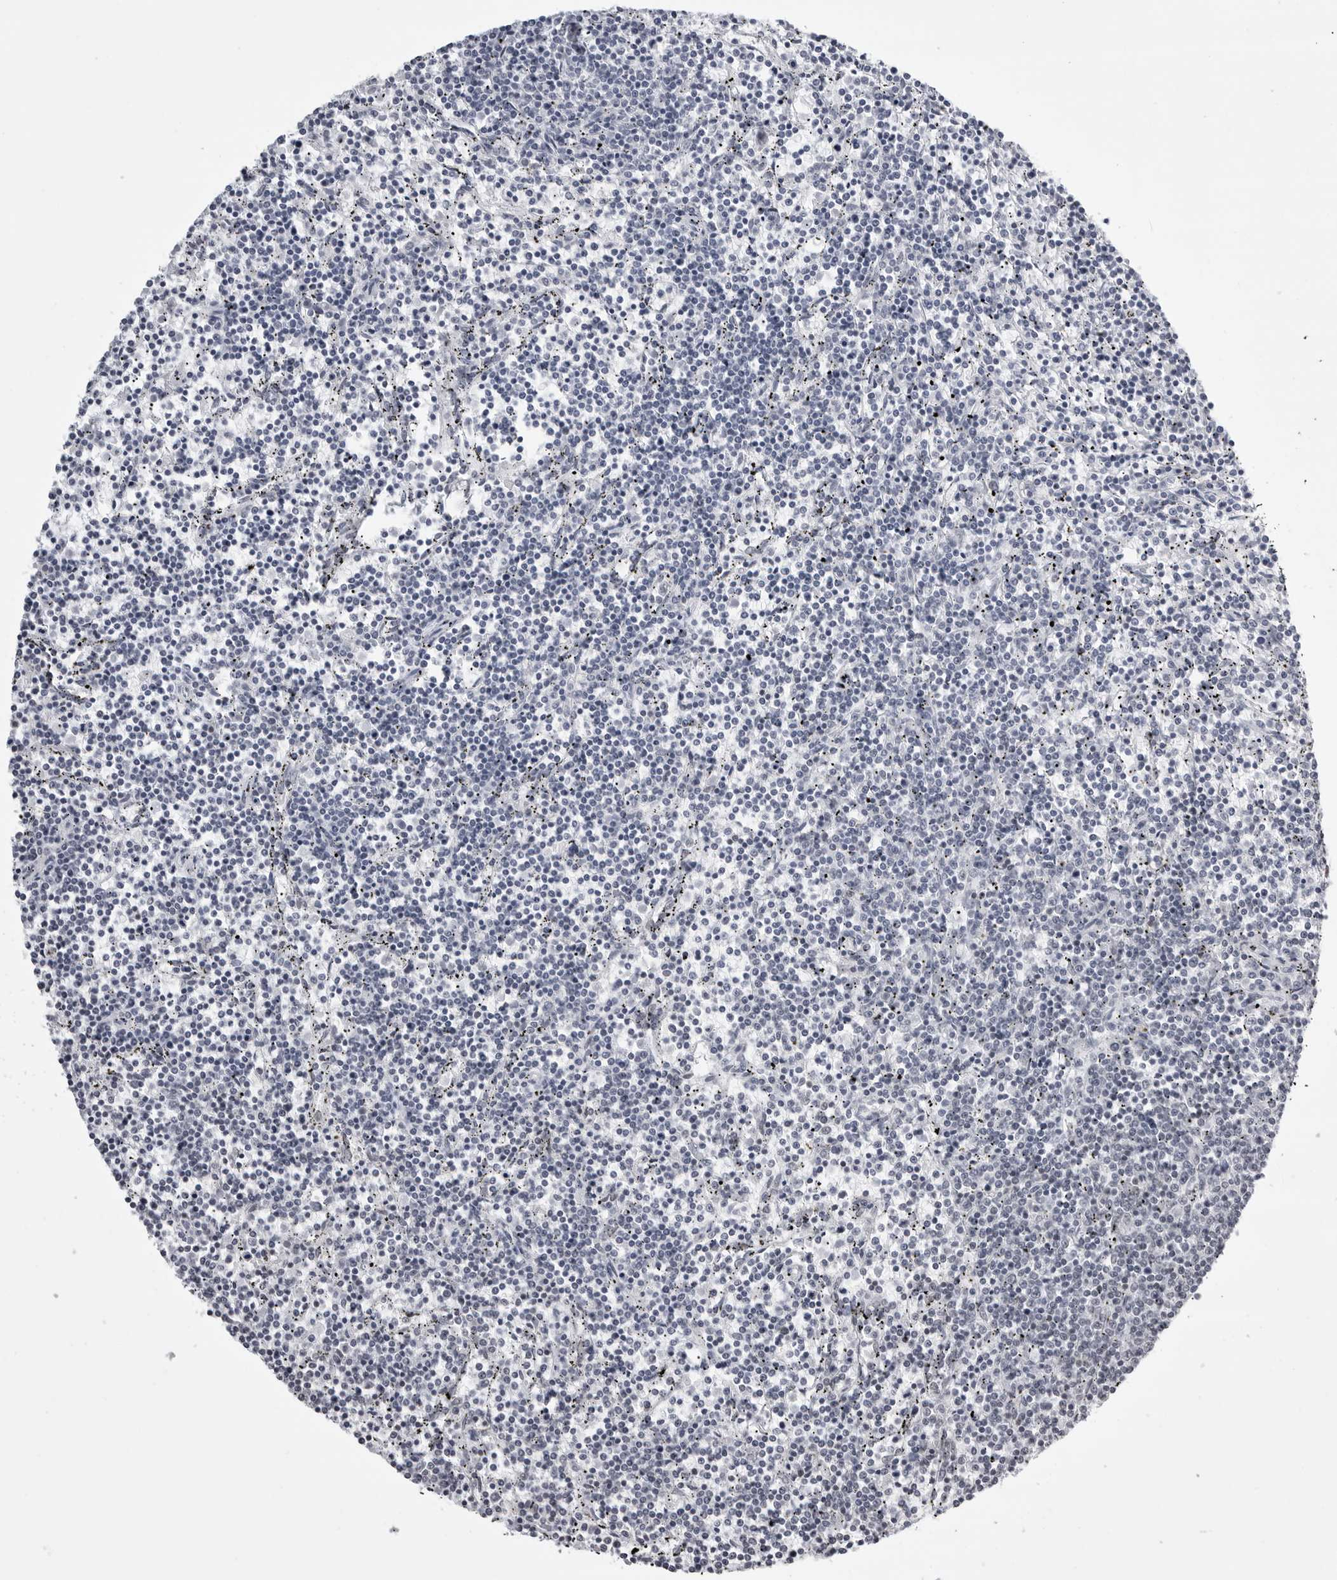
{"staining": {"intensity": "negative", "quantity": "none", "location": "none"}, "tissue": "lymphoma", "cell_type": "Tumor cells", "image_type": "cancer", "snomed": [{"axis": "morphology", "description": "Malignant lymphoma, non-Hodgkin's type, Low grade"}, {"axis": "topography", "description": "Spleen"}], "caption": "Immunohistochemistry (IHC) photomicrograph of neoplastic tissue: low-grade malignant lymphoma, non-Hodgkin's type stained with DAB exhibits no significant protein positivity in tumor cells.", "gene": "WRAP53", "patient": {"sex": "female", "age": 50}}